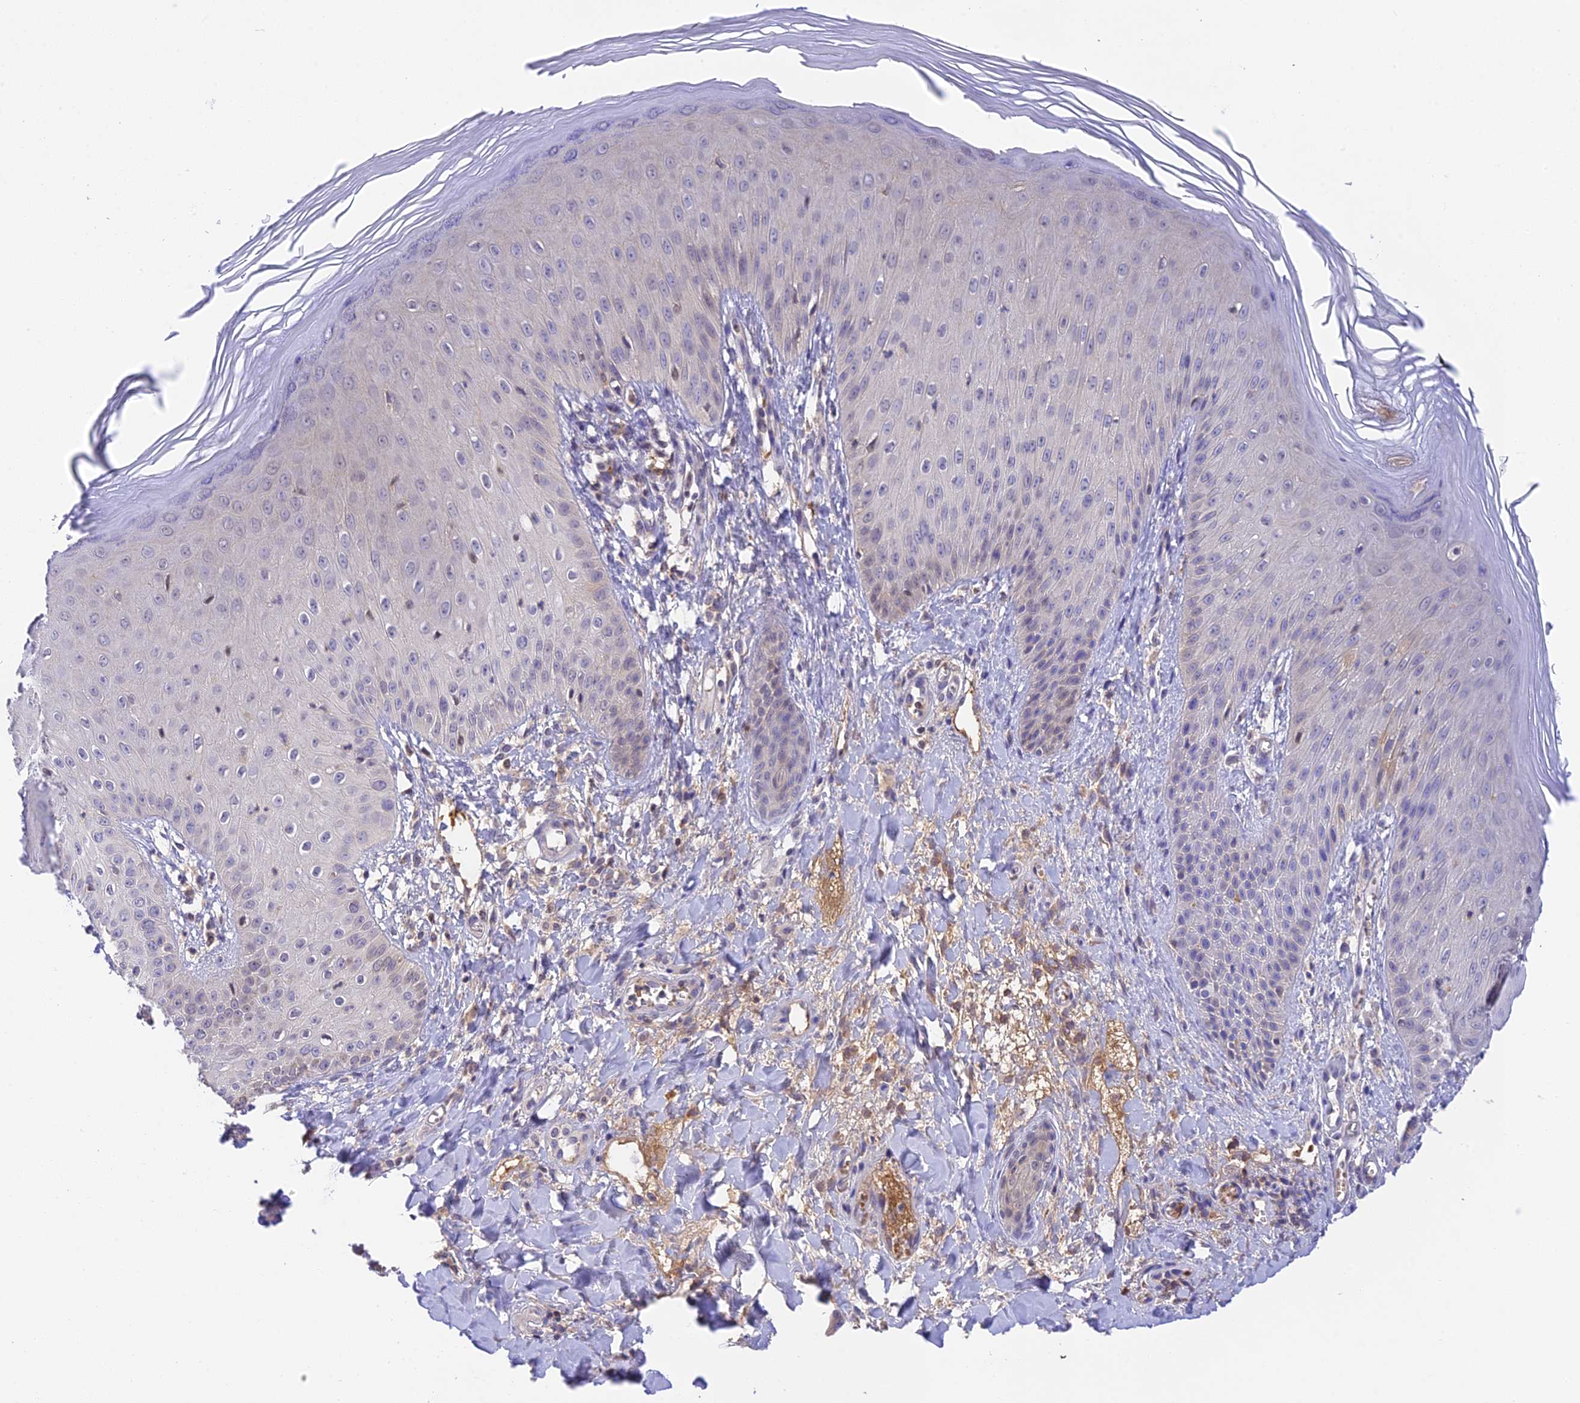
{"staining": {"intensity": "negative", "quantity": "none", "location": "none"}, "tissue": "skin", "cell_type": "Epidermal cells", "image_type": "normal", "snomed": [{"axis": "morphology", "description": "Normal tissue, NOS"}, {"axis": "morphology", "description": "Inflammation, NOS"}, {"axis": "topography", "description": "Soft tissue"}, {"axis": "topography", "description": "Anal"}], "caption": "Image shows no protein staining in epidermal cells of benign skin. The staining is performed using DAB brown chromogen with nuclei counter-stained in using hematoxylin.", "gene": "HDHD2", "patient": {"sex": "female", "age": 15}}